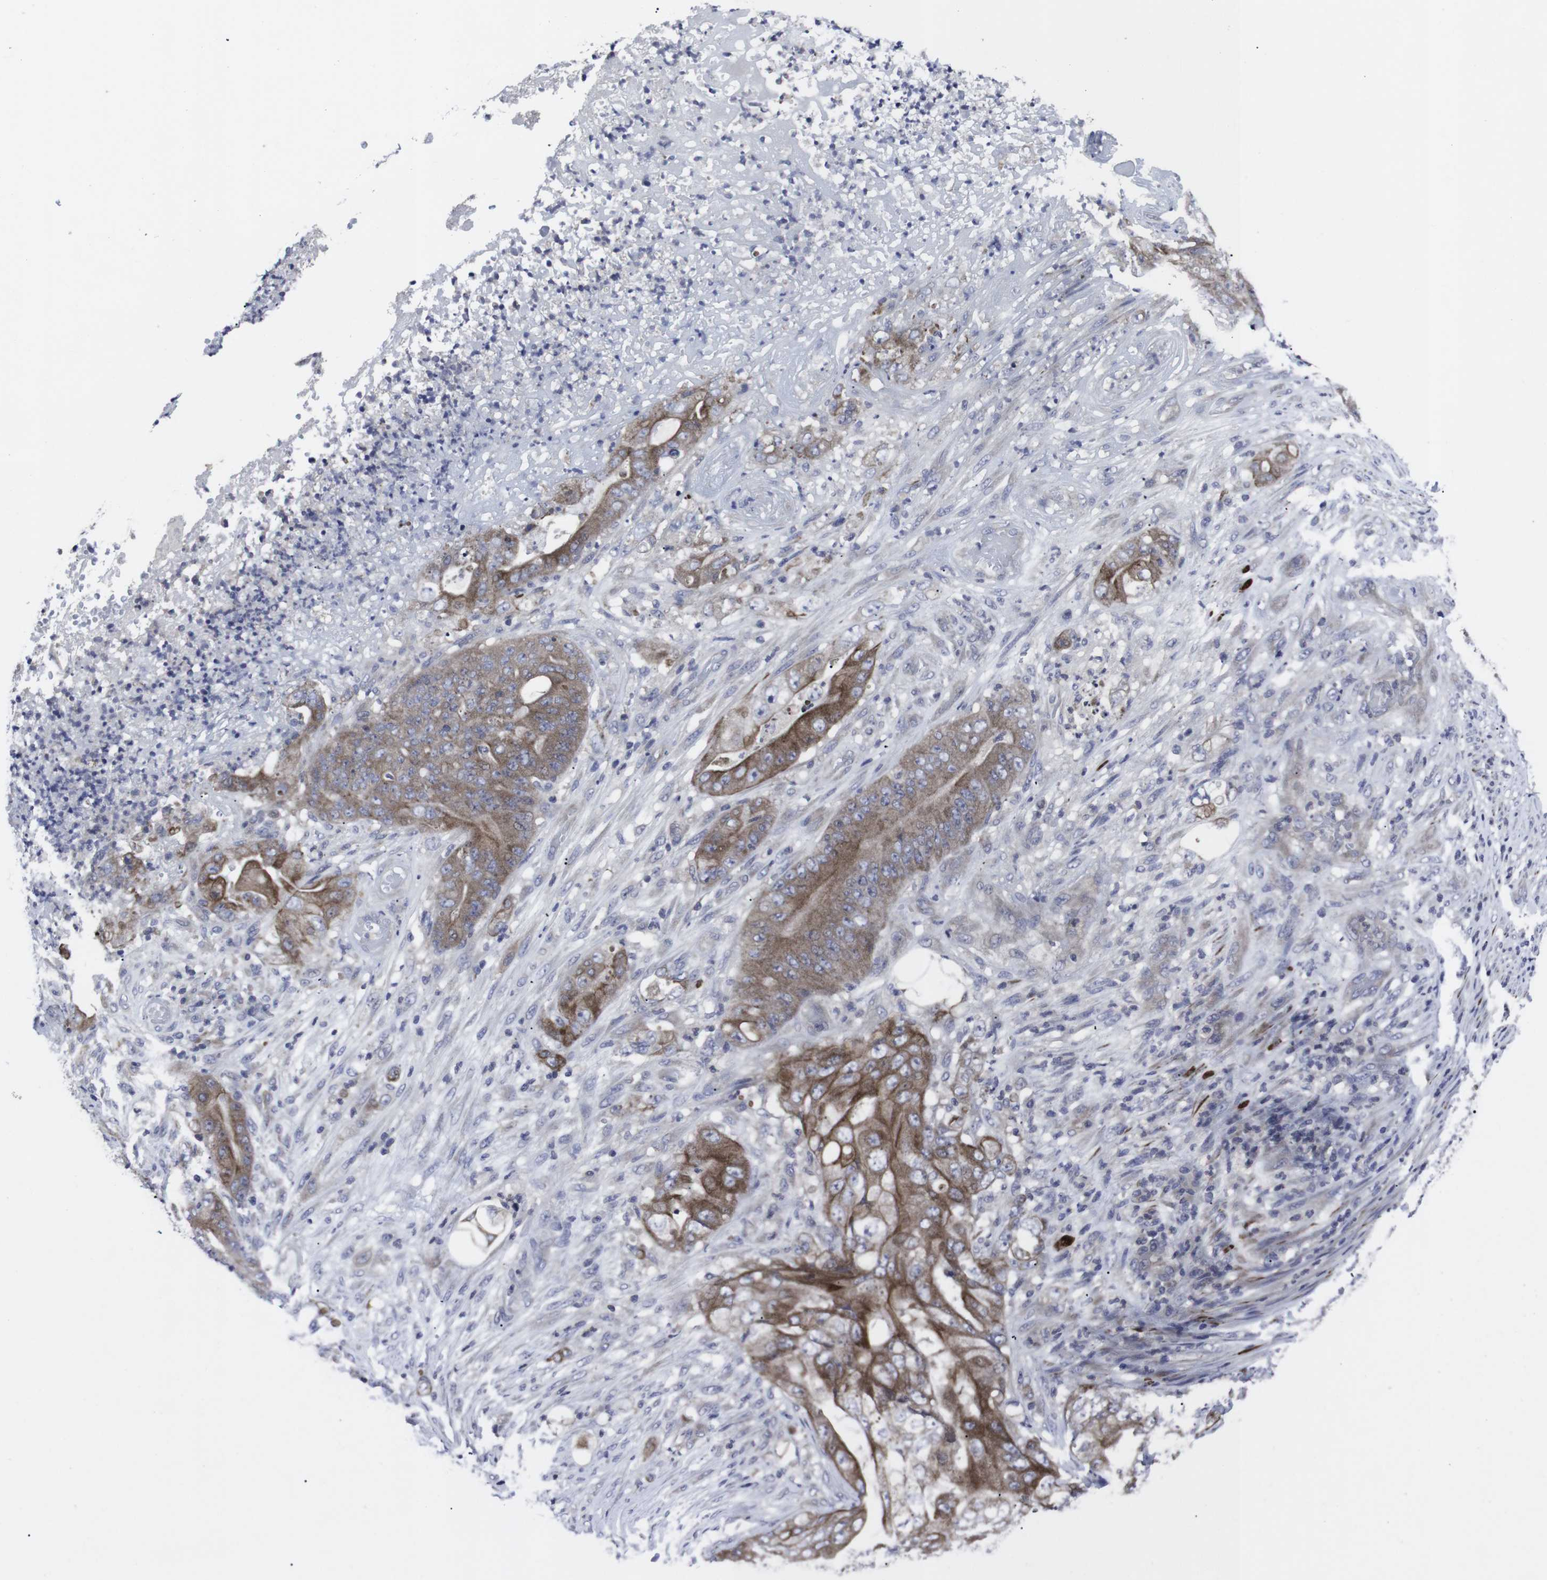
{"staining": {"intensity": "moderate", "quantity": ">75%", "location": "cytoplasmic/membranous"}, "tissue": "stomach cancer", "cell_type": "Tumor cells", "image_type": "cancer", "snomed": [{"axis": "morphology", "description": "Adenocarcinoma, NOS"}, {"axis": "topography", "description": "Stomach"}], "caption": "Human adenocarcinoma (stomach) stained with a protein marker demonstrates moderate staining in tumor cells.", "gene": "HPRT1", "patient": {"sex": "female", "age": 73}}